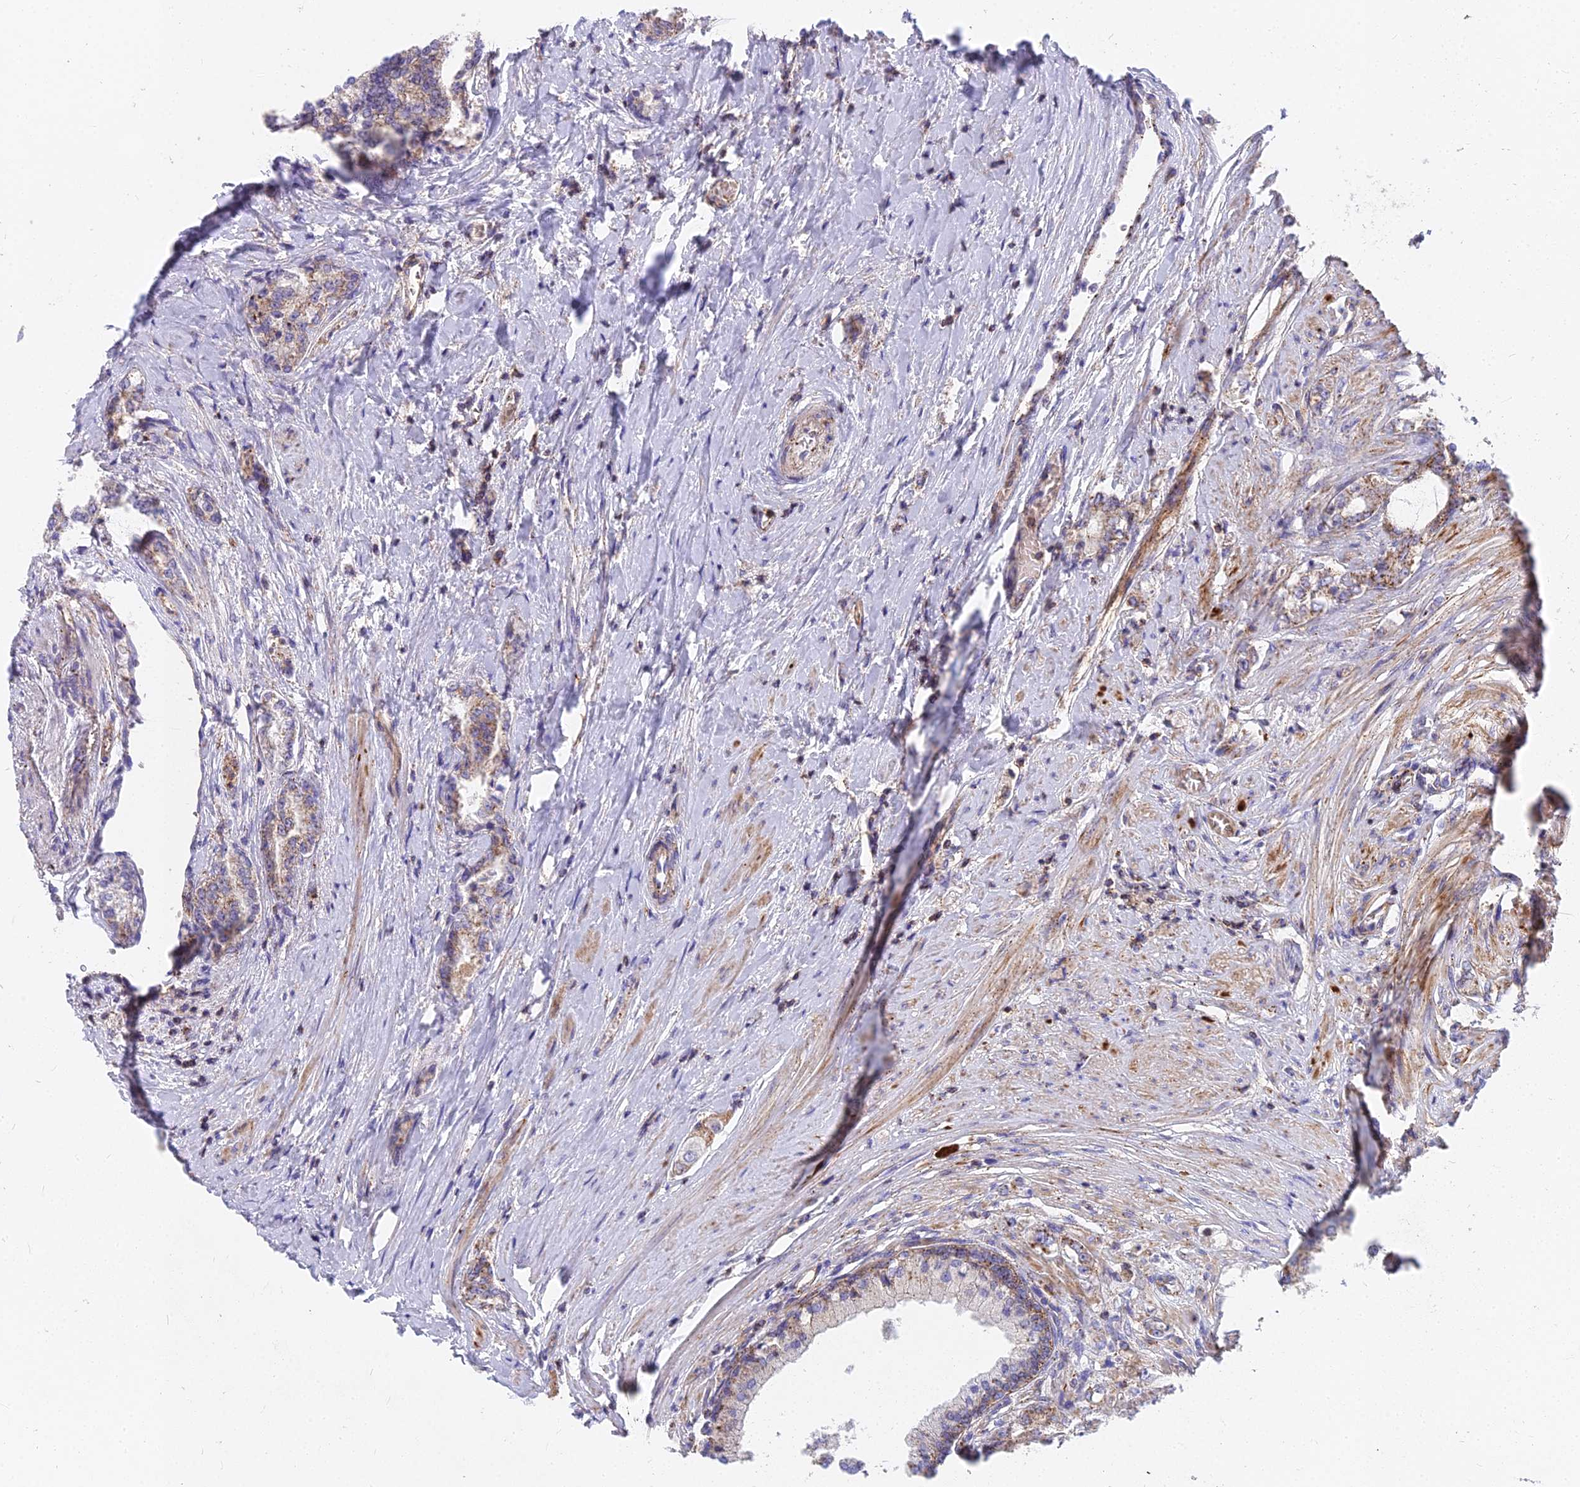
{"staining": {"intensity": "weak", "quantity": "<25%", "location": "cytoplasmic/membranous"}, "tissue": "prostate cancer", "cell_type": "Tumor cells", "image_type": "cancer", "snomed": [{"axis": "morphology", "description": "Adenocarcinoma, High grade"}, {"axis": "topography", "description": "Prostate"}], "caption": "Tumor cells show no significant protein expression in prostate adenocarcinoma (high-grade).", "gene": "FRMPD1", "patient": {"sex": "male", "age": 64}}